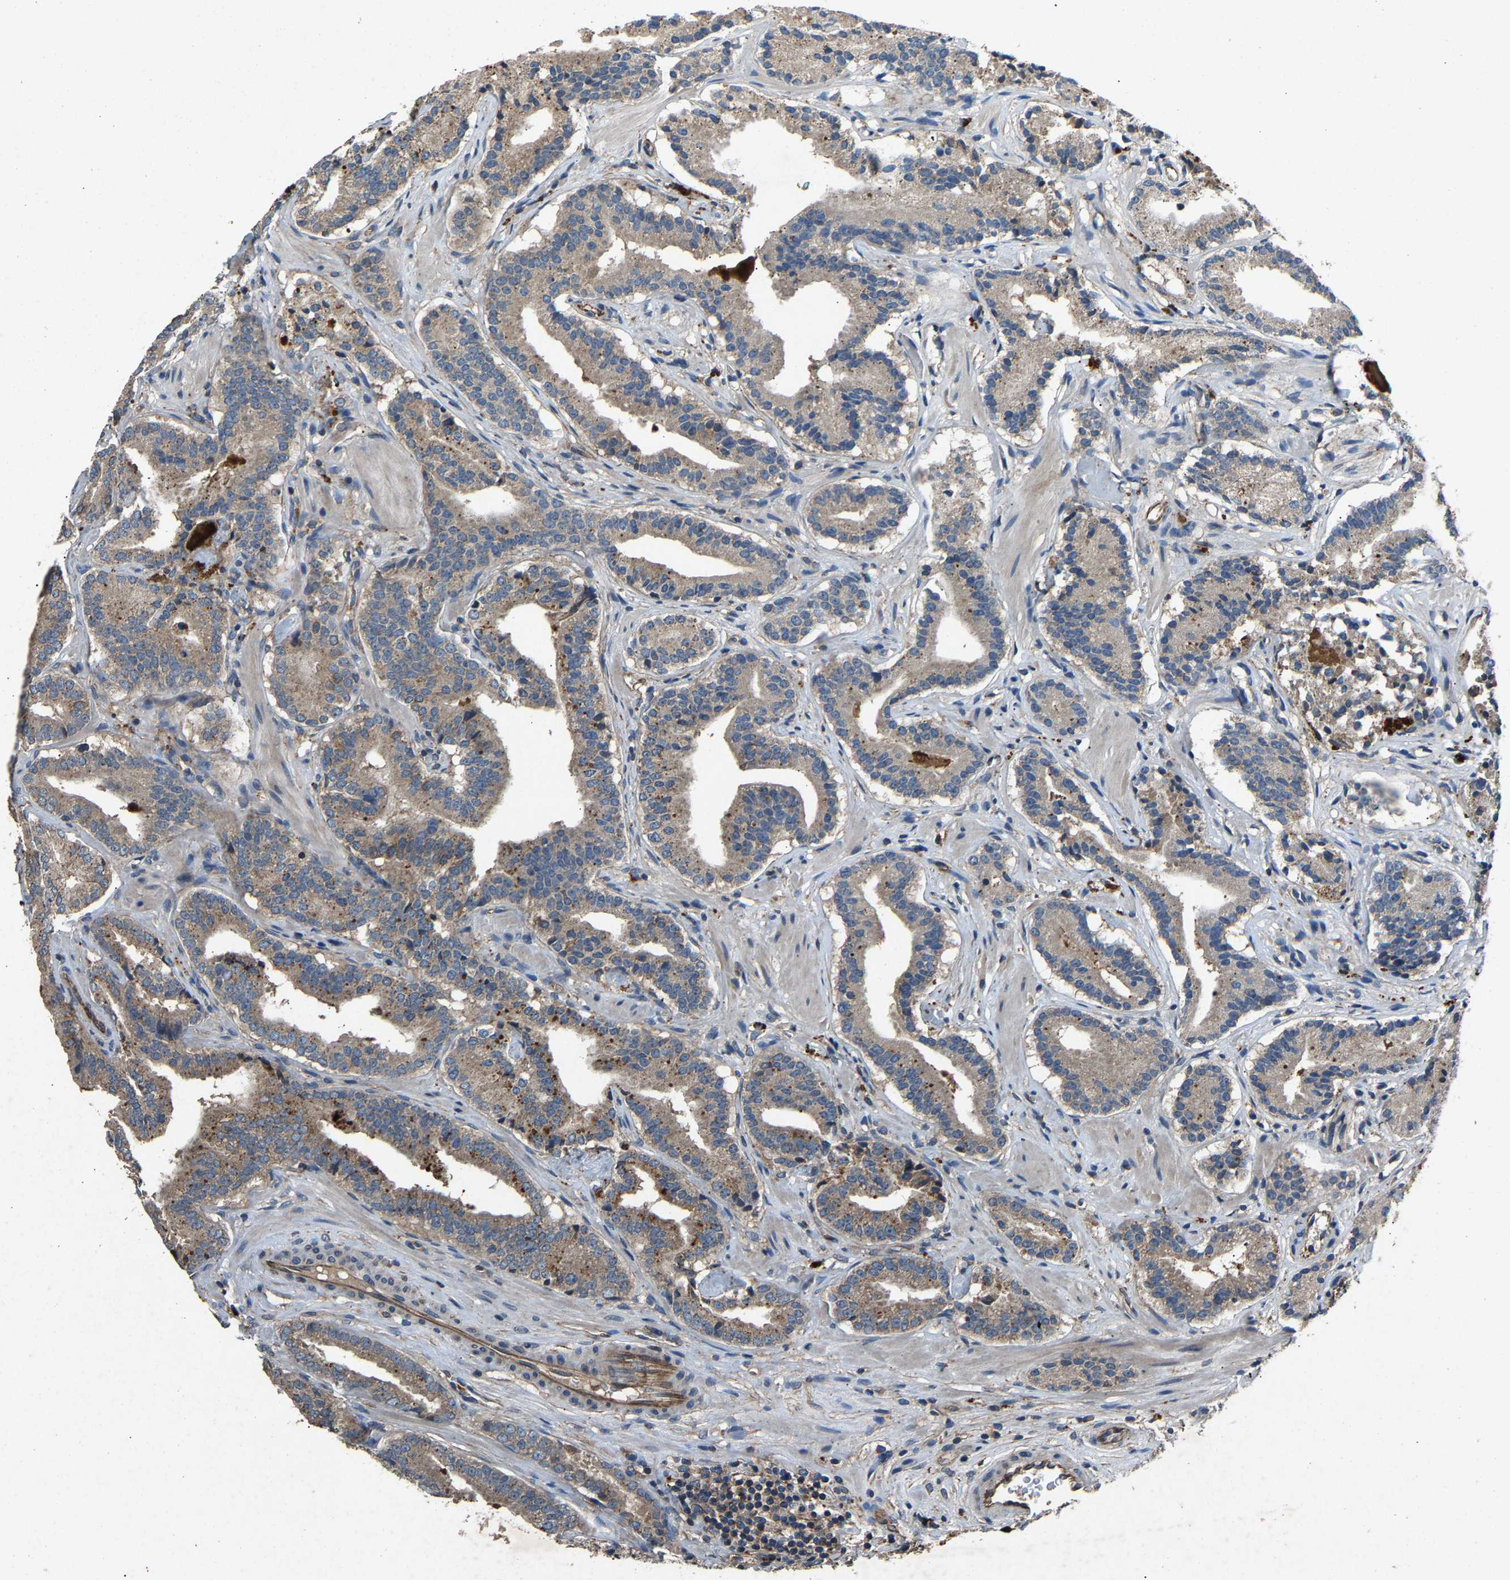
{"staining": {"intensity": "weak", "quantity": "25%-75%", "location": "cytoplasmic/membranous"}, "tissue": "prostate cancer", "cell_type": "Tumor cells", "image_type": "cancer", "snomed": [{"axis": "morphology", "description": "Adenocarcinoma, Low grade"}, {"axis": "topography", "description": "Prostate"}], "caption": "A brown stain highlights weak cytoplasmic/membranous expression of a protein in prostate cancer (low-grade adenocarcinoma) tumor cells.", "gene": "PPID", "patient": {"sex": "male", "age": 51}}